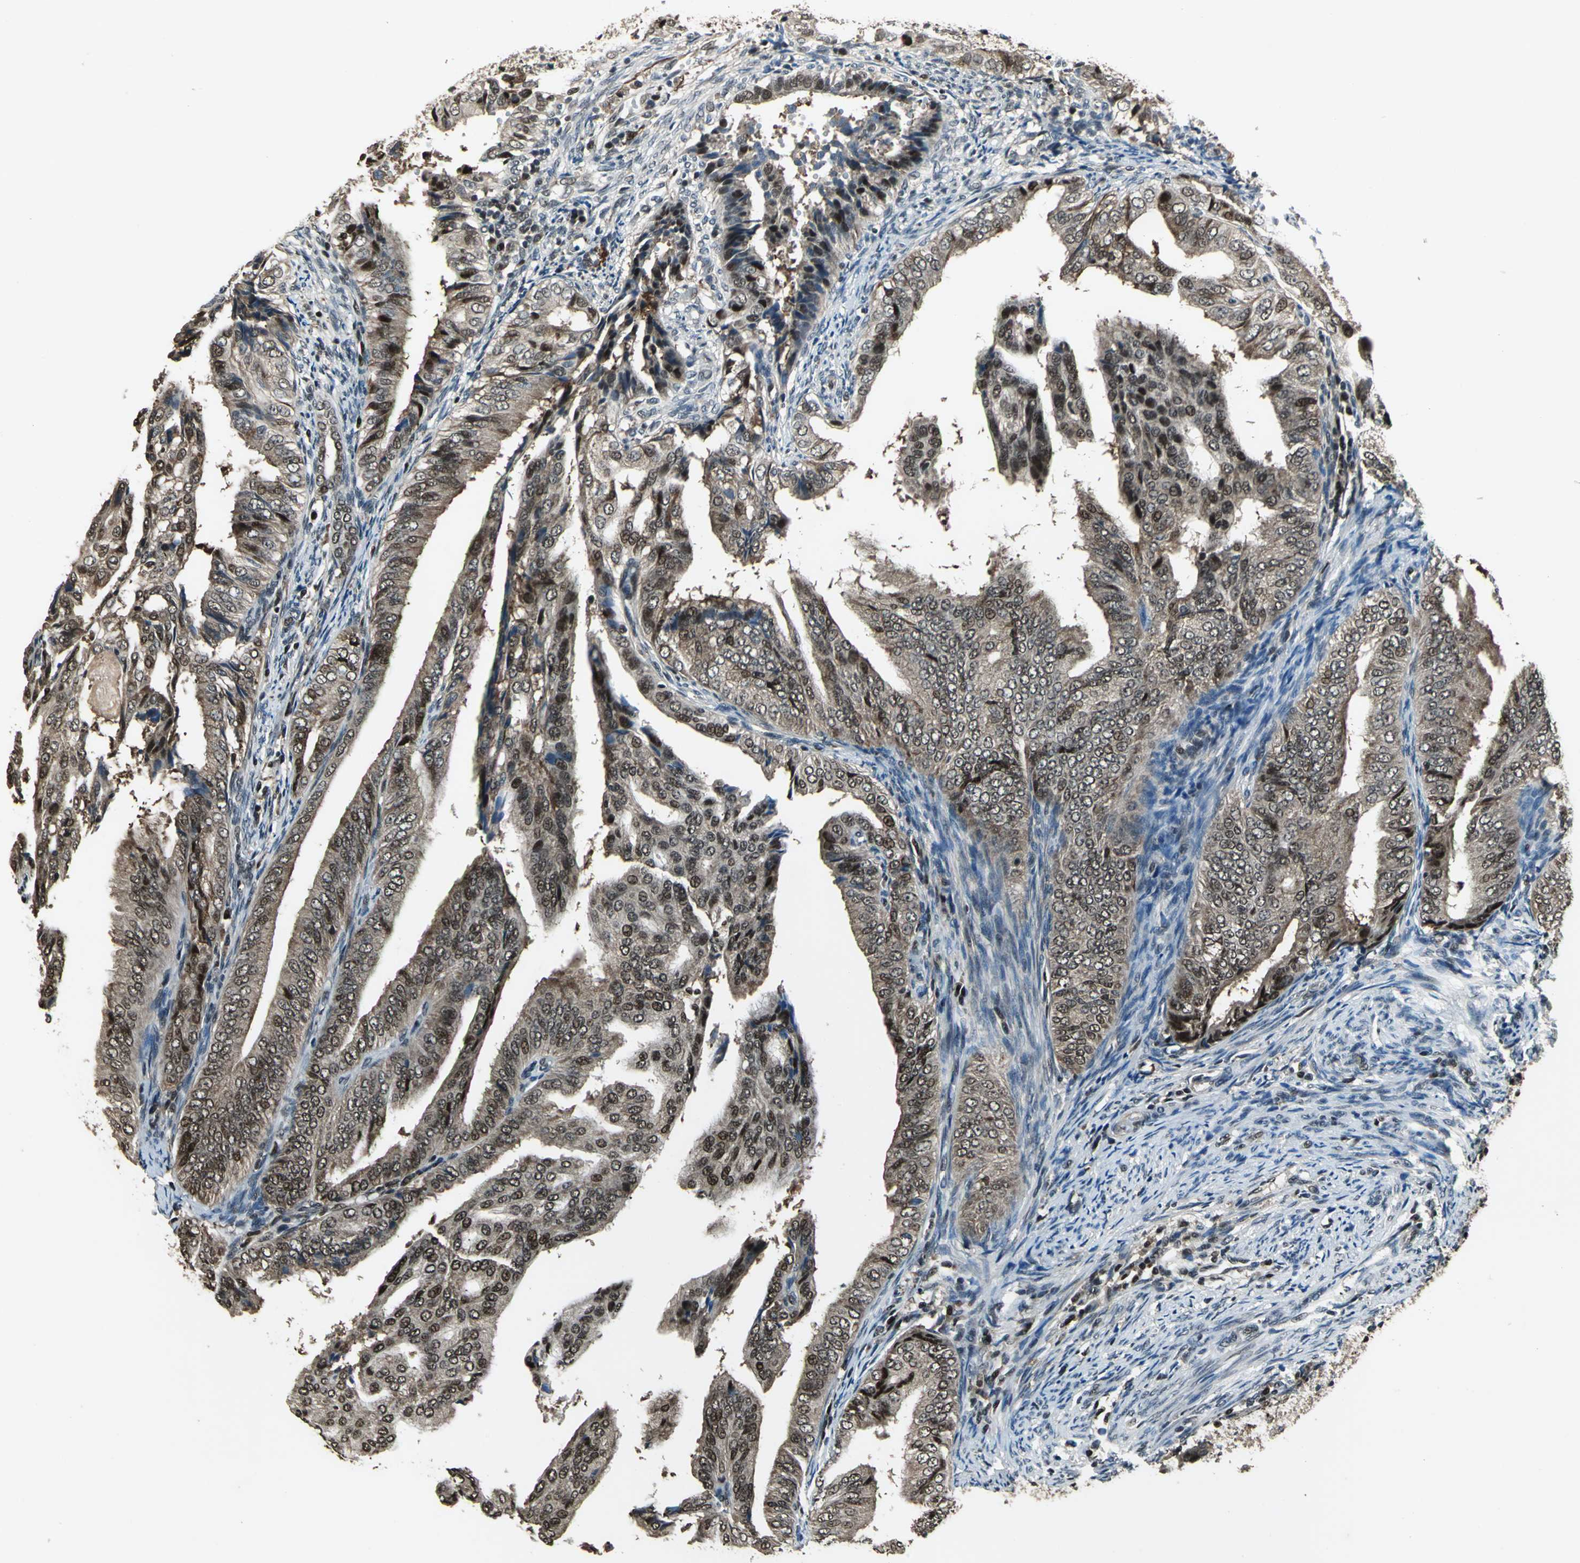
{"staining": {"intensity": "moderate", "quantity": ">75%", "location": "nuclear"}, "tissue": "endometrial cancer", "cell_type": "Tumor cells", "image_type": "cancer", "snomed": [{"axis": "morphology", "description": "Adenocarcinoma, NOS"}, {"axis": "topography", "description": "Endometrium"}], "caption": "A brown stain labels moderate nuclear positivity of a protein in adenocarcinoma (endometrial) tumor cells. The protein is stained brown, and the nuclei are stained in blue (DAB (3,3'-diaminobenzidine) IHC with brightfield microscopy, high magnification).", "gene": "MIS18BP1", "patient": {"sex": "female", "age": 58}}